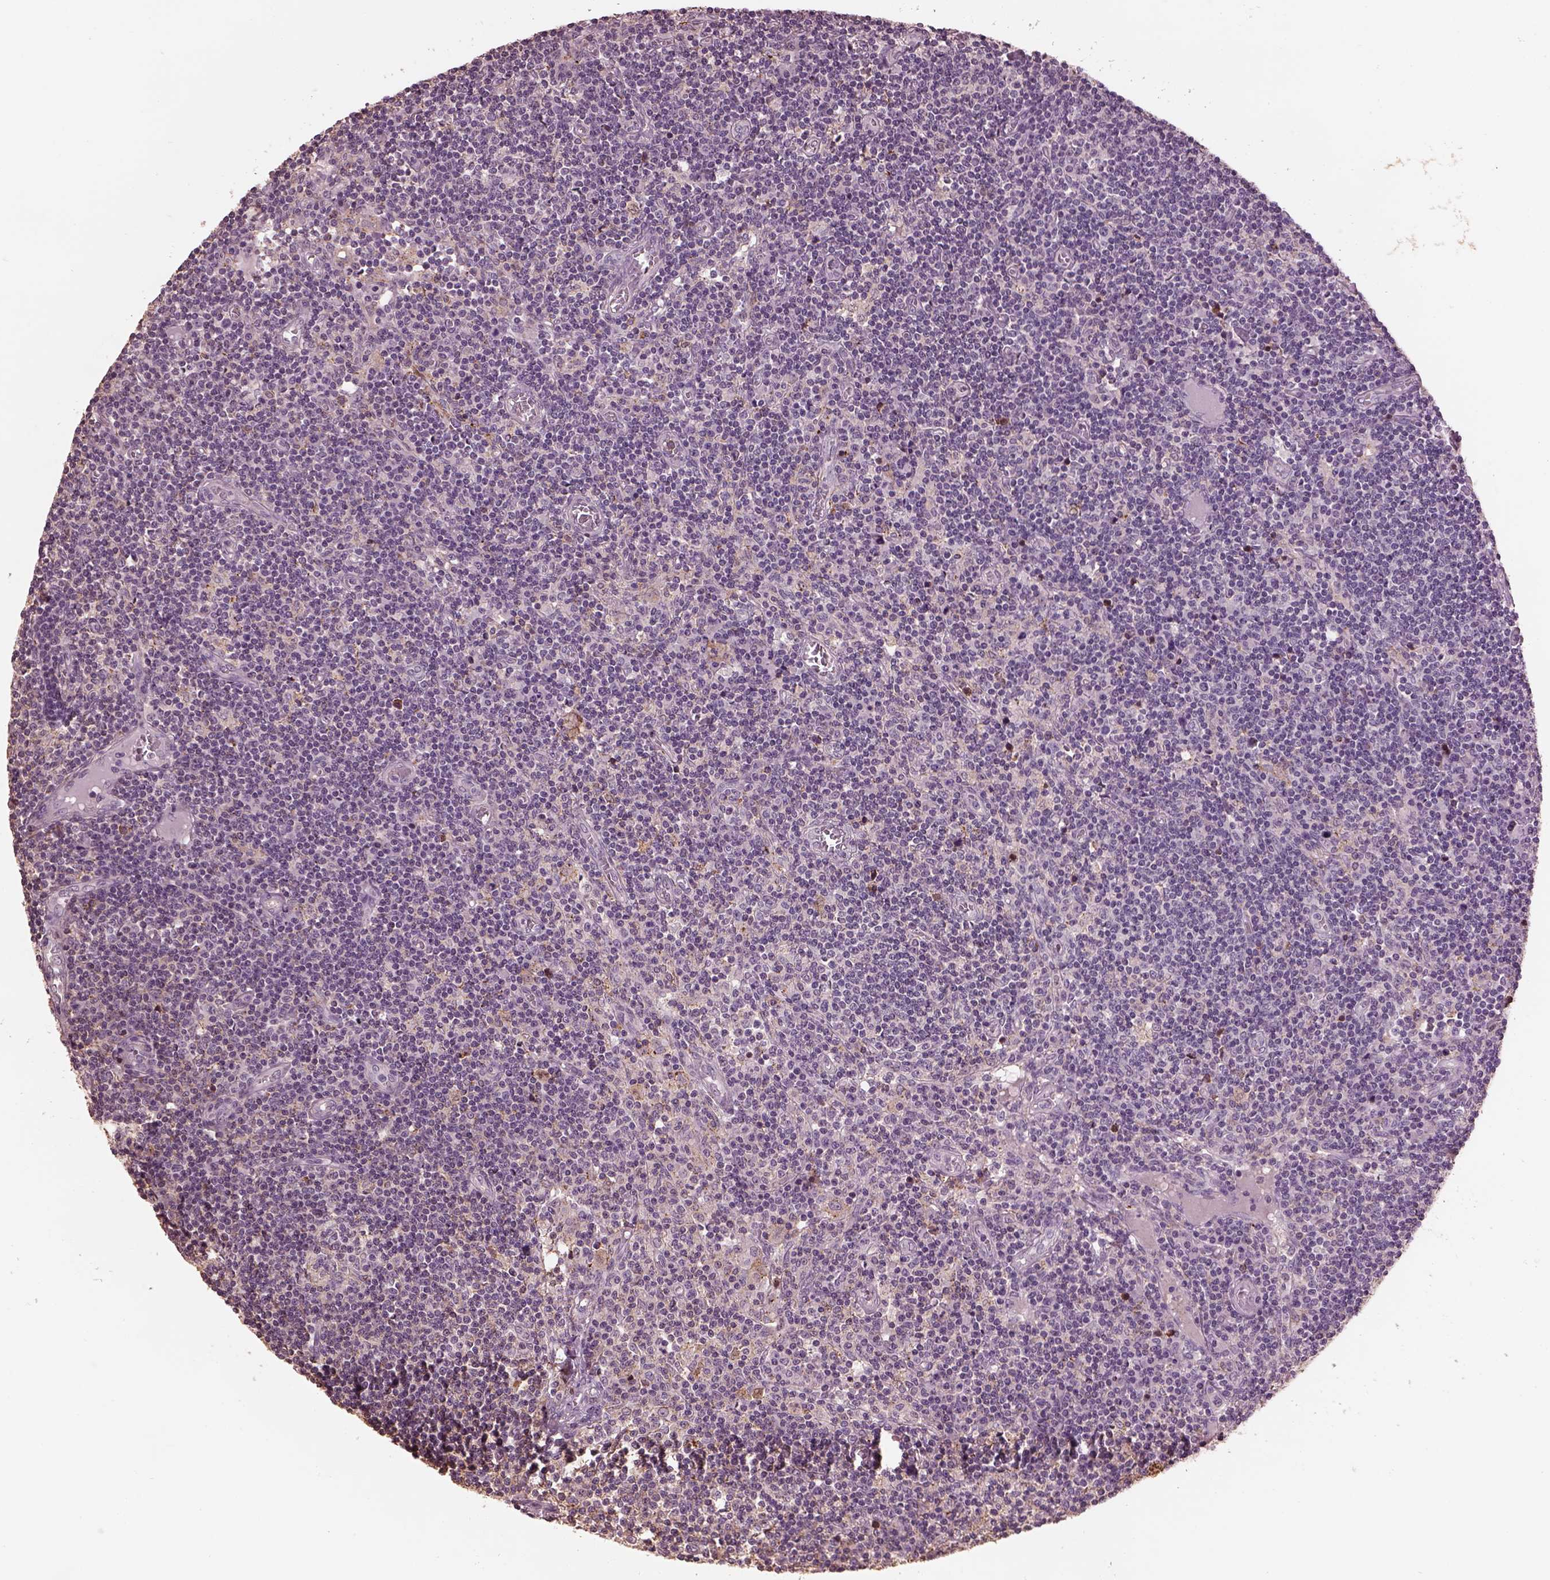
{"staining": {"intensity": "negative", "quantity": "none", "location": "none"}, "tissue": "lymph node", "cell_type": "Germinal center cells", "image_type": "normal", "snomed": [{"axis": "morphology", "description": "Normal tissue, NOS"}, {"axis": "topography", "description": "Lymph node"}], "caption": "Immunohistochemistry image of benign human lymph node stained for a protein (brown), which reveals no staining in germinal center cells.", "gene": "SRI", "patient": {"sex": "female", "age": 72}}